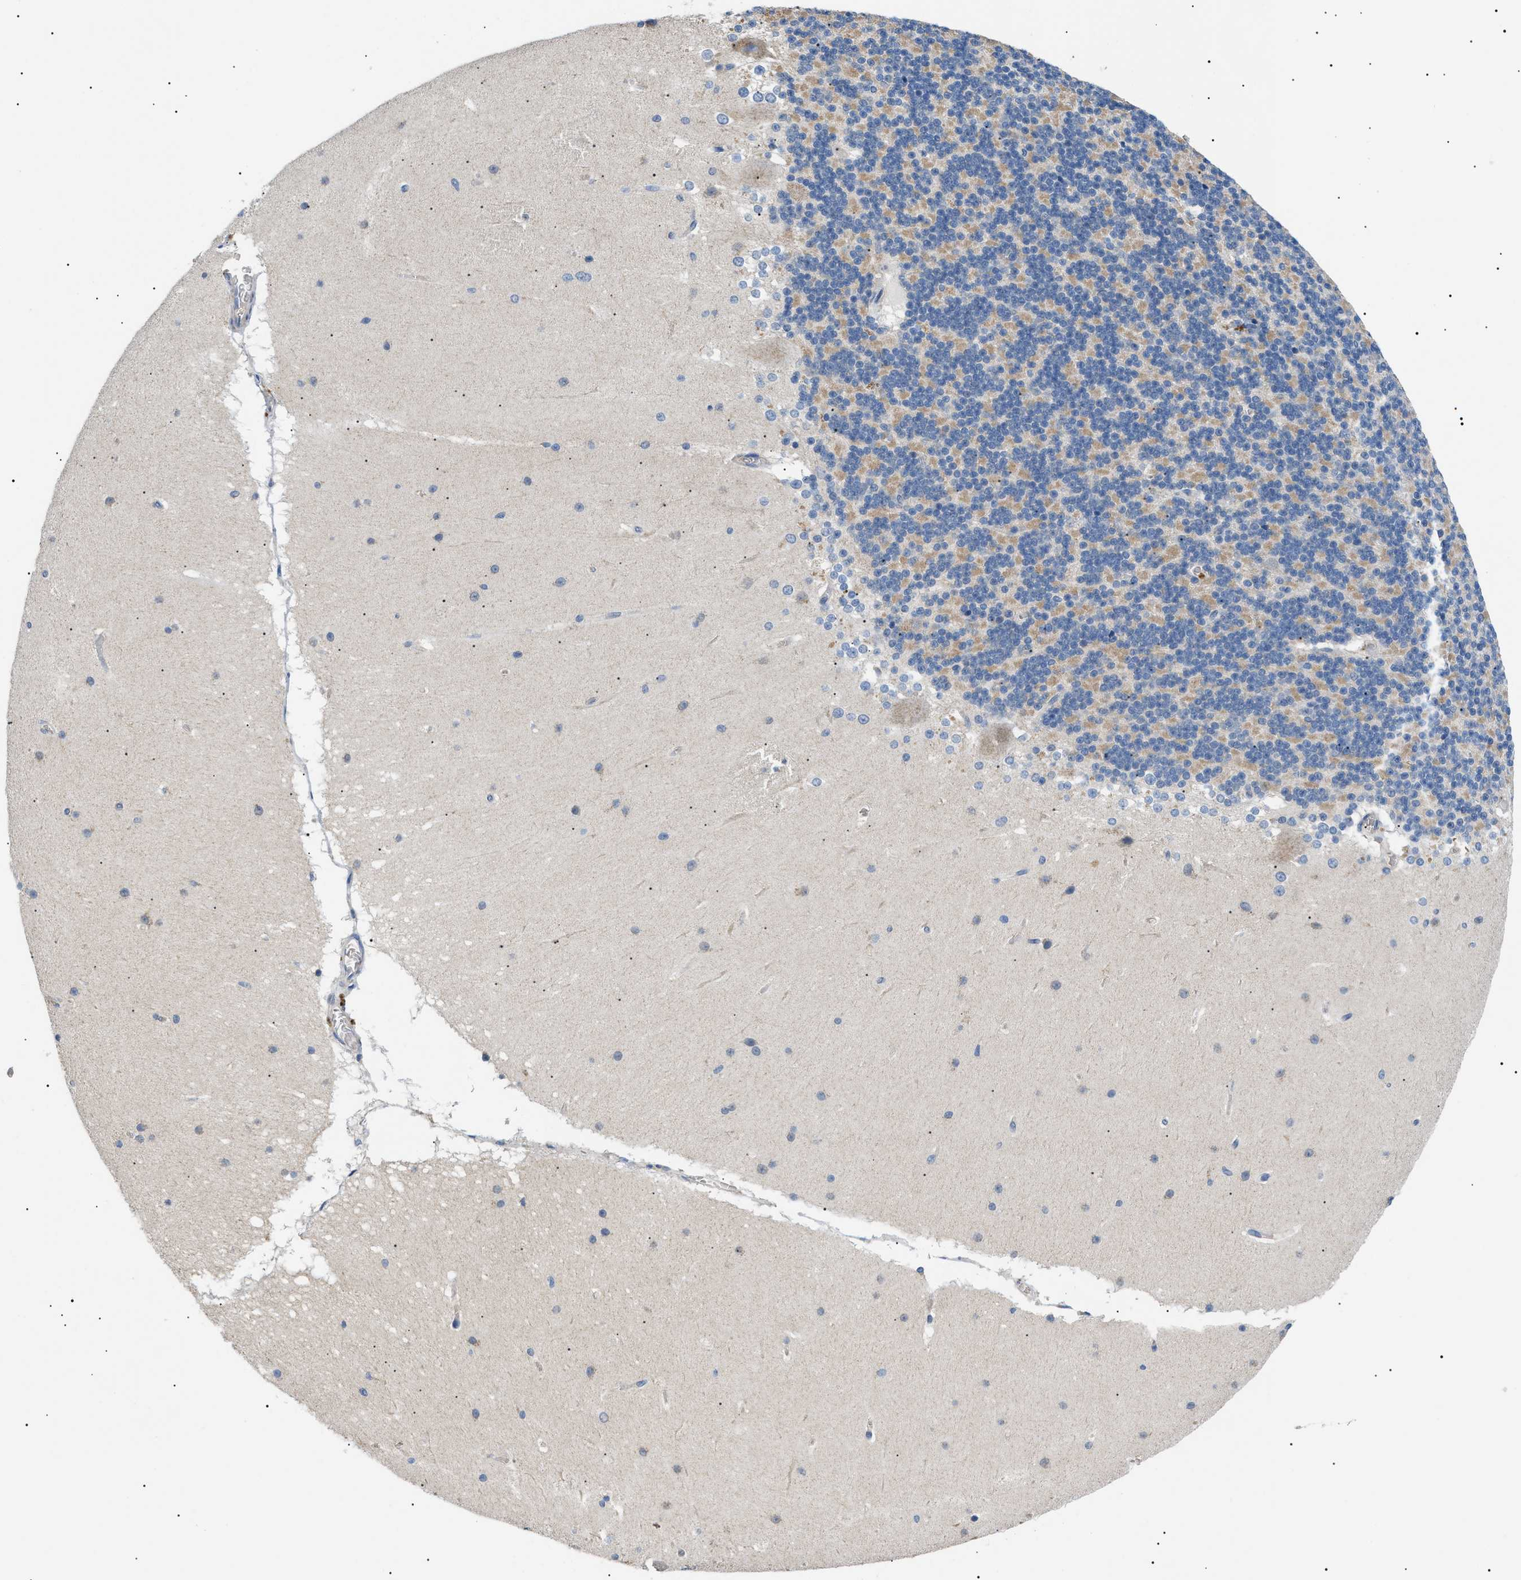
{"staining": {"intensity": "negative", "quantity": "none", "location": "none"}, "tissue": "cerebellum", "cell_type": "Cells in granular layer", "image_type": "normal", "snomed": [{"axis": "morphology", "description": "Normal tissue, NOS"}, {"axis": "topography", "description": "Cerebellum"}], "caption": "This is an immunohistochemistry (IHC) histopathology image of benign human cerebellum. There is no expression in cells in granular layer.", "gene": "TOMM6", "patient": {"sex": "female", "age": 19}}